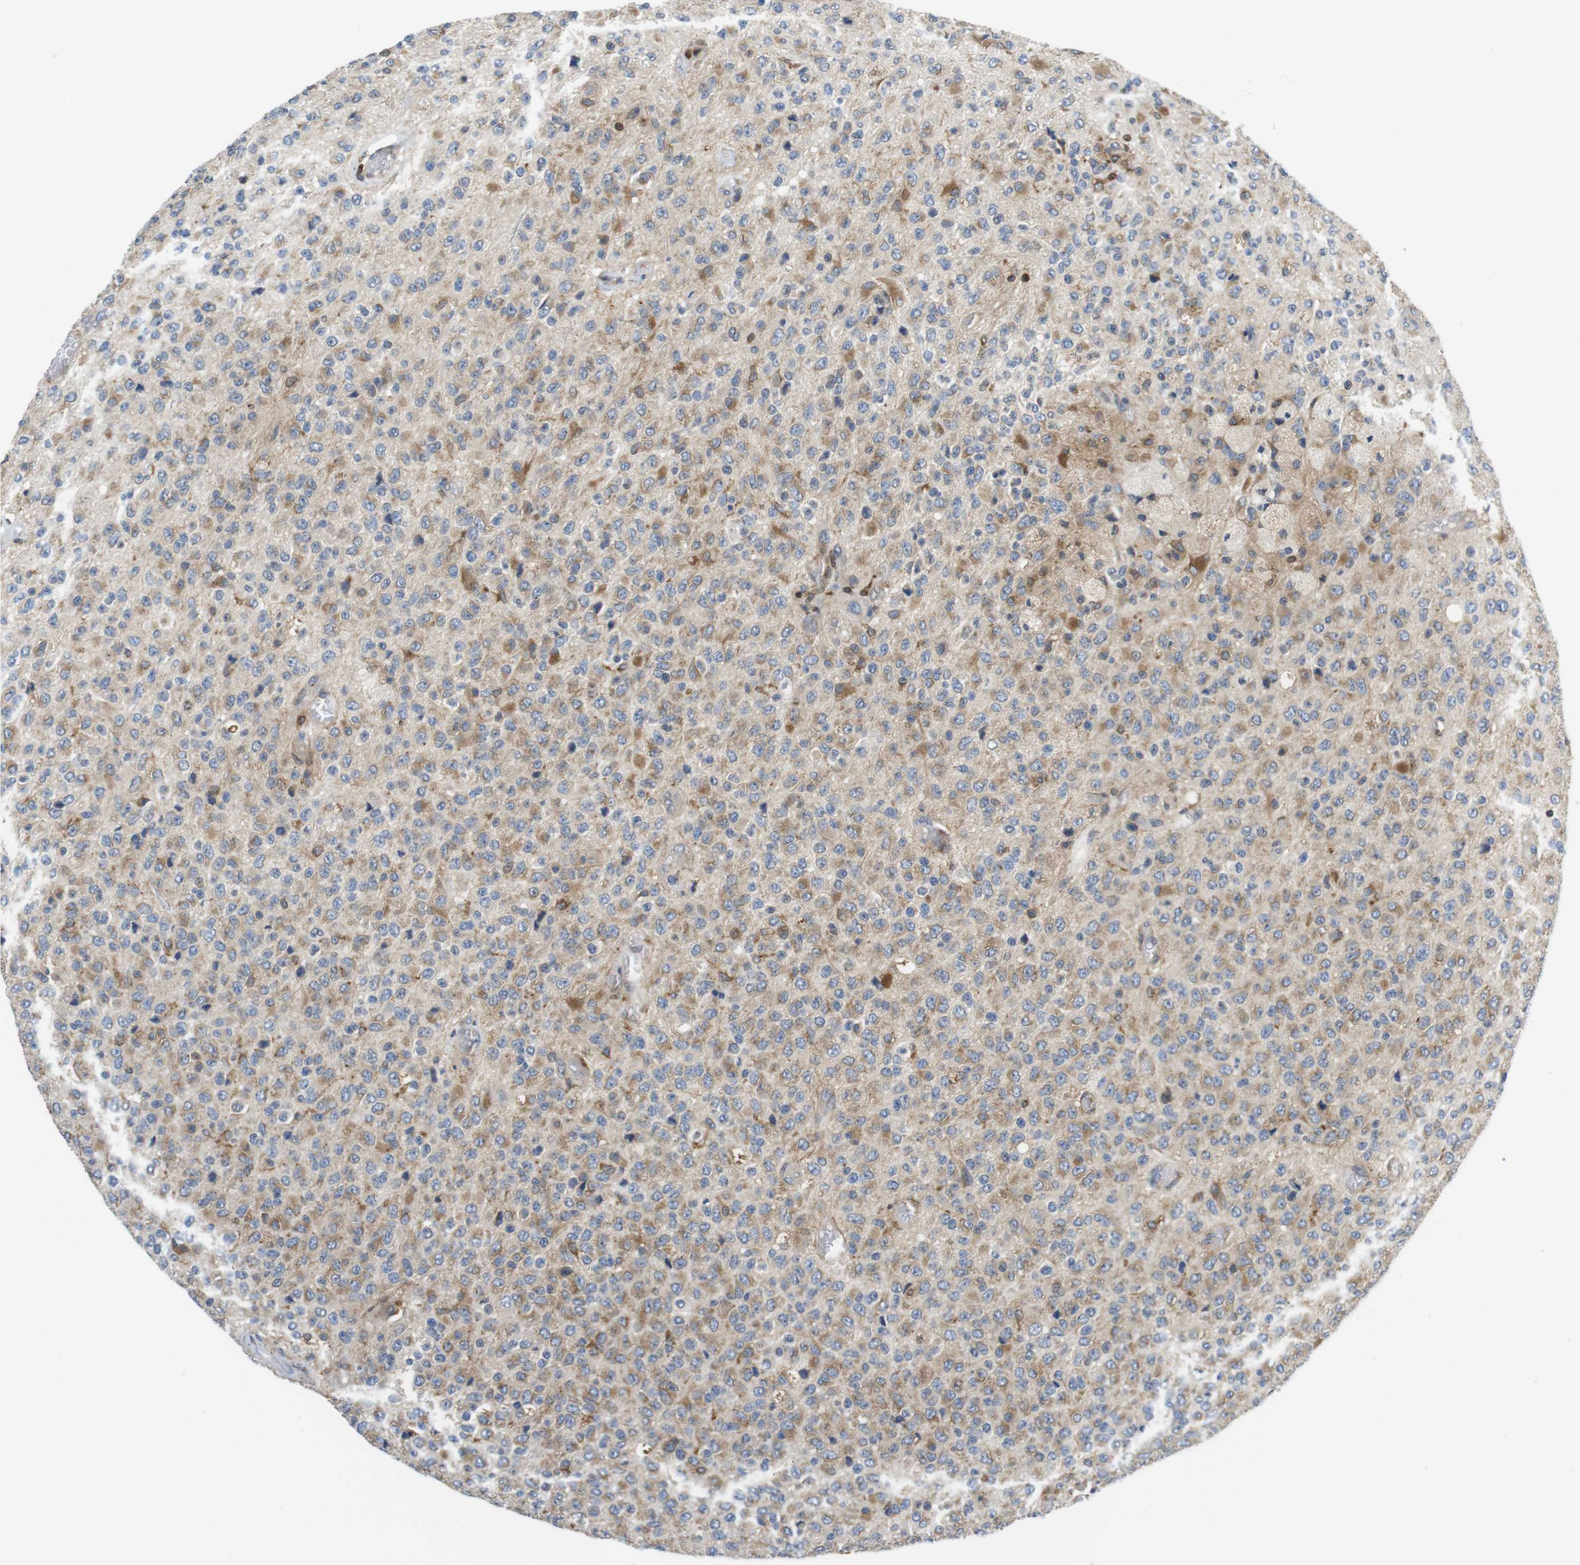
{"staining": {"intensity": "moderate", "quantity": ">75%", "location": "cytoplasmic/membranous"}, "tissue": "glioma", "cell_type": "Tumor cells", "image_type": "cancer", "snomed": [{"axis": "morphology", "description": "Glioma, malignant, High grade"}, {"axis": "topography", "description": "pancreas cauda"}], "caption": "Moderate cytoplasmic/membranous protein positivity is identified in about >75% of tumor cells in glioma.", "gene": "ARL6IP5", "patient": {"sex": "male", "age": 60}}